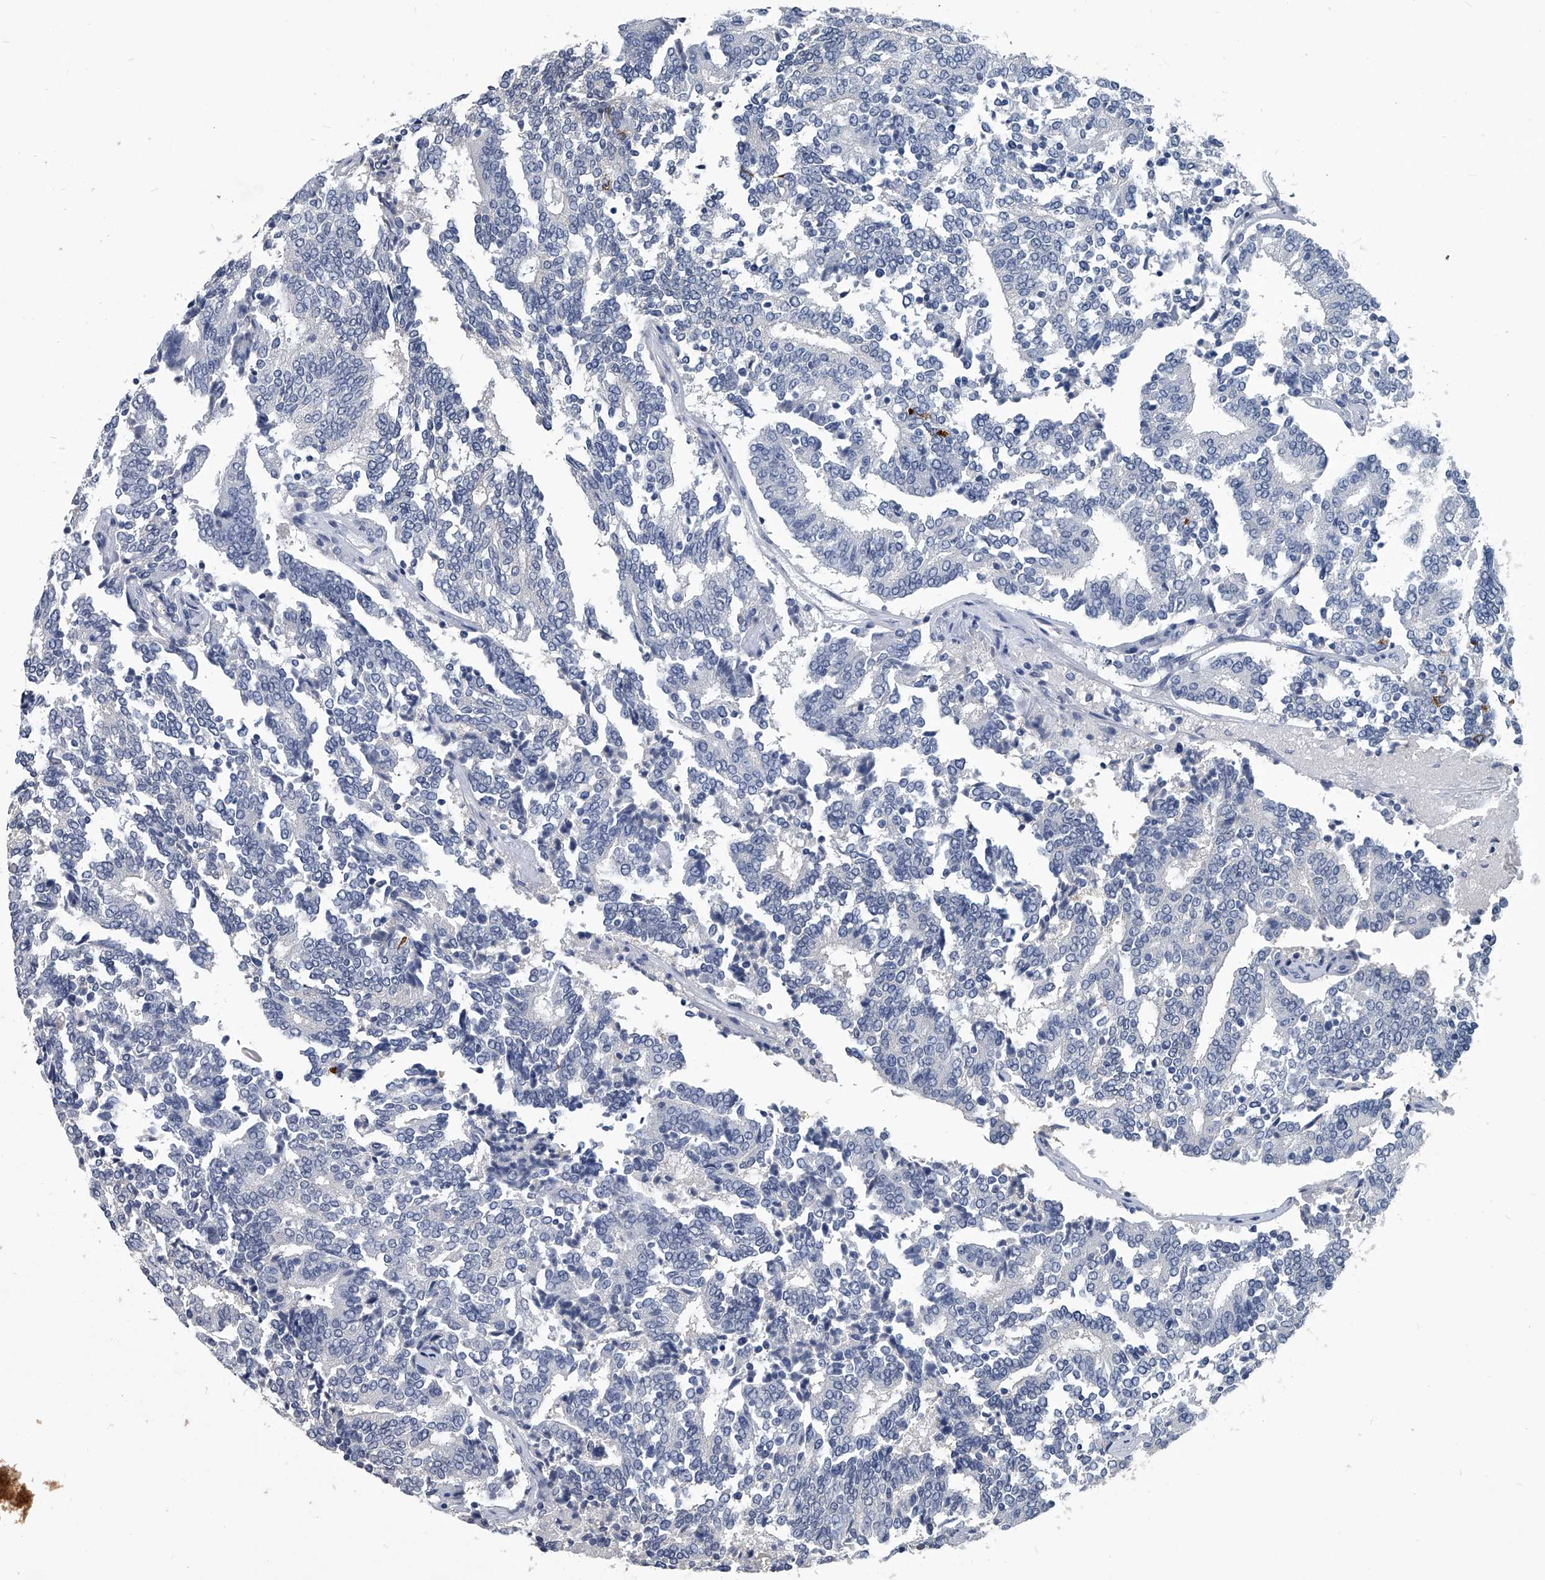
{"staining": {"intensity": "negative", "quantity": "none", "location": "none"}, "tissue": "prostate cancer", "cell_type": "Tumor cells", "image_type": "cancer", "snomed": [{"axis": "morphology", "description": "Normal tissue, NOS"}, {"axis": "morphology", "description": "Adenocarcinoma, High grade"}, {"axis": "topography", "description": "Prostate"}, {"axis": "topography", "description": "Seminal veicle"}], "caption": "This is an IHC micrograph of human prostate cancer (high-grade adenocarcinoma). There is no positivity in tumor cells.", "gene": "BCAS1", "patient": {"sex": "male", "age": 55}}